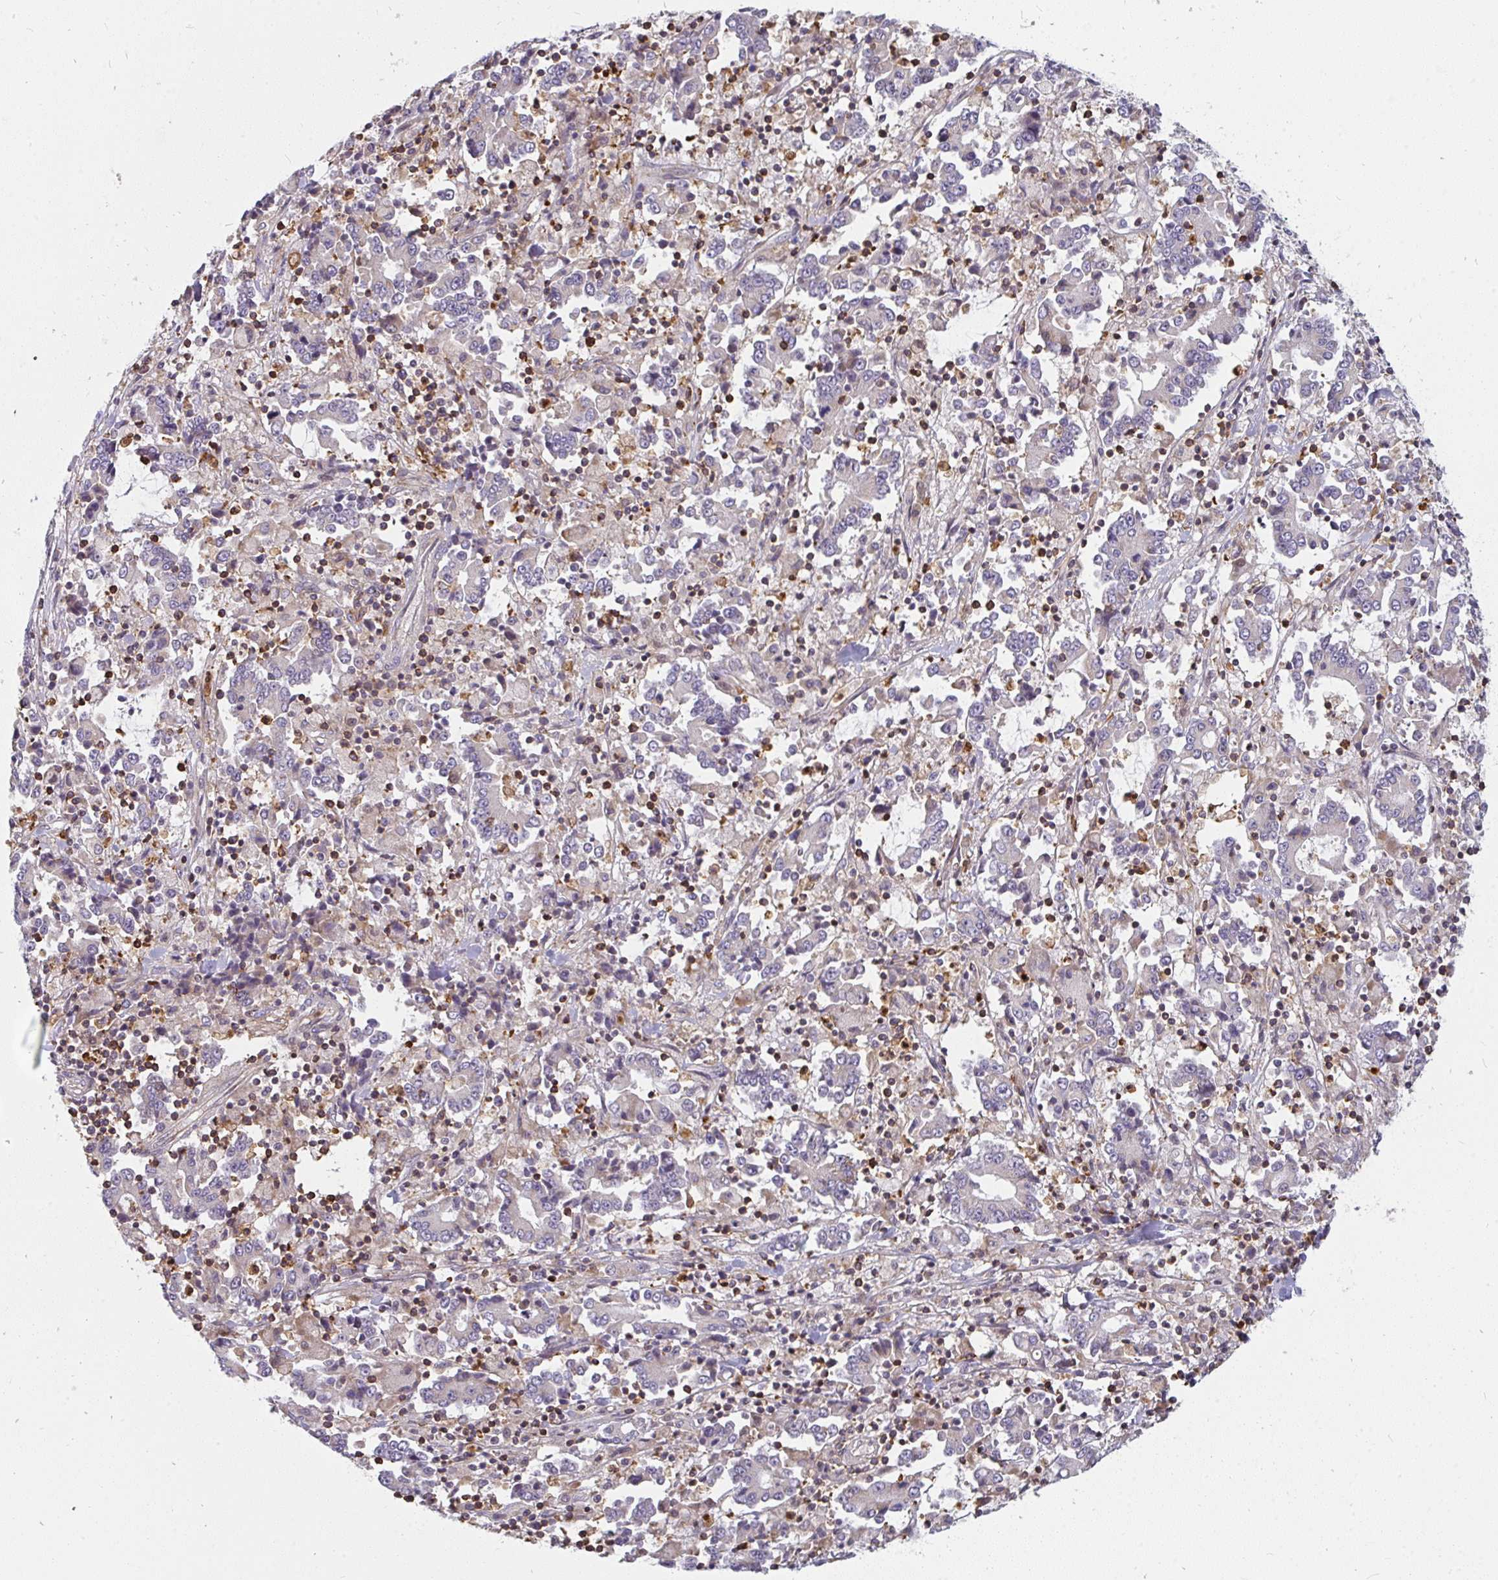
{"staining": {"intensity": "negative", "quantity": "none", "location": "none"}, "tissue": "stomach cancer", "cell_type": "Tumor cells", "image_type": "cancer", "snomed": [{"axis": "morphology", "description": "Adenocarcinoma, NOS"}, {"axis": "topography", "description": "Stomach, upper"}], "caption": "Immunohistochemical staining of adenocarcinoma (stomach) demonstrates no significant expression in tumor cells.", "gene": "CSF3R", "patient": {"sex": "male", "age": 68}}